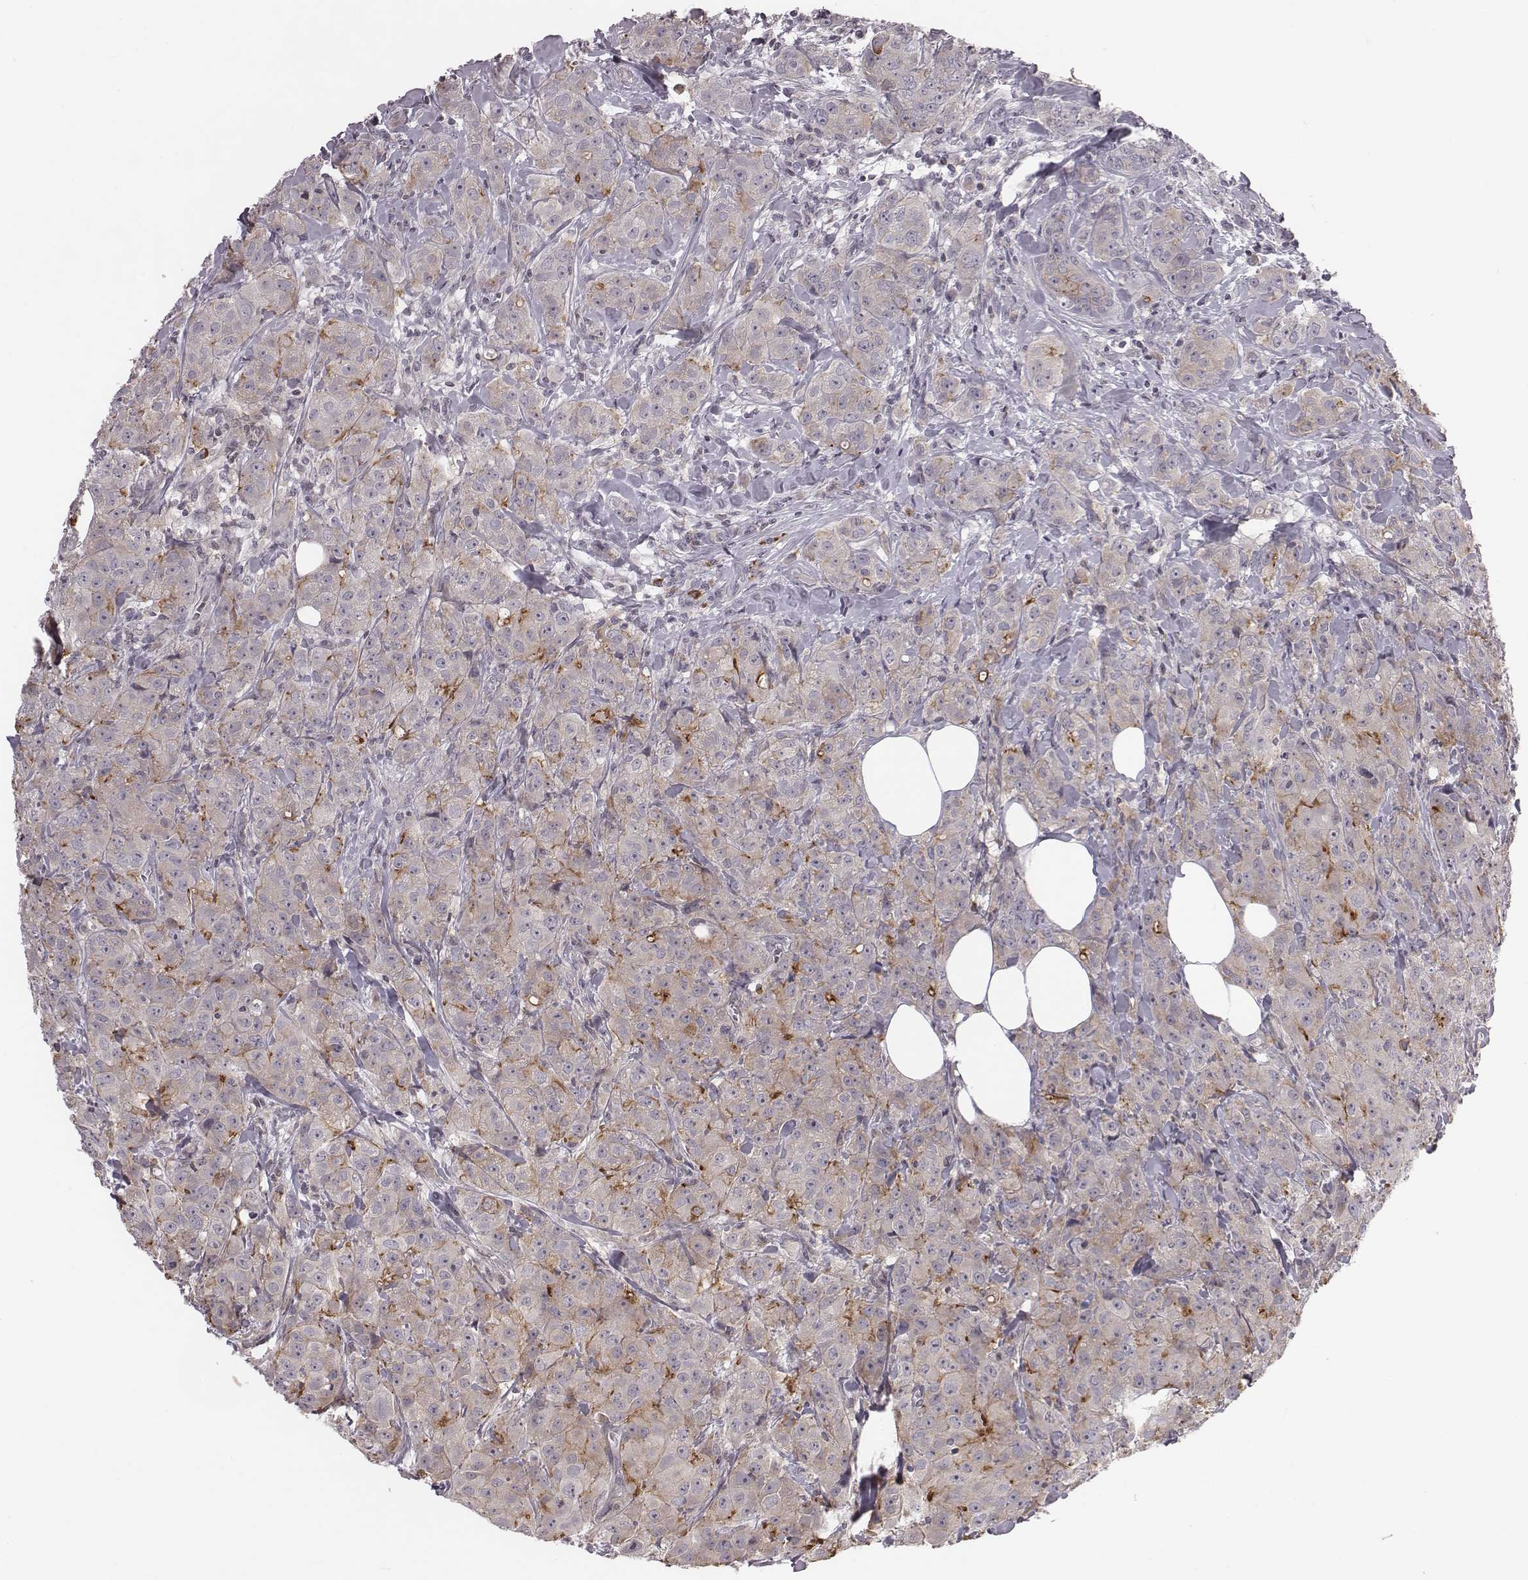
{"staining": {"intensity": "strong", "quantity": "<25%", "location": "cytoplasmic/membranous"}, "tissue": "breast cancer", "cell_type": "Tumor cells", "image_type": "cancer", "snomed": [{"axis": "morphology", "description": "Duct carcinoma"}, {"axis": "topography", "description": "Breast"}], "caption": "Immunohistochemical staining of human breast cancer (intraductal carcinoma) displays medium levels of strong cytoplasmic/membranous protein staining in approximately <25% of tumor cells.", "gene": "BICDL1", "patient": {"sex": "female", "age": 43}}